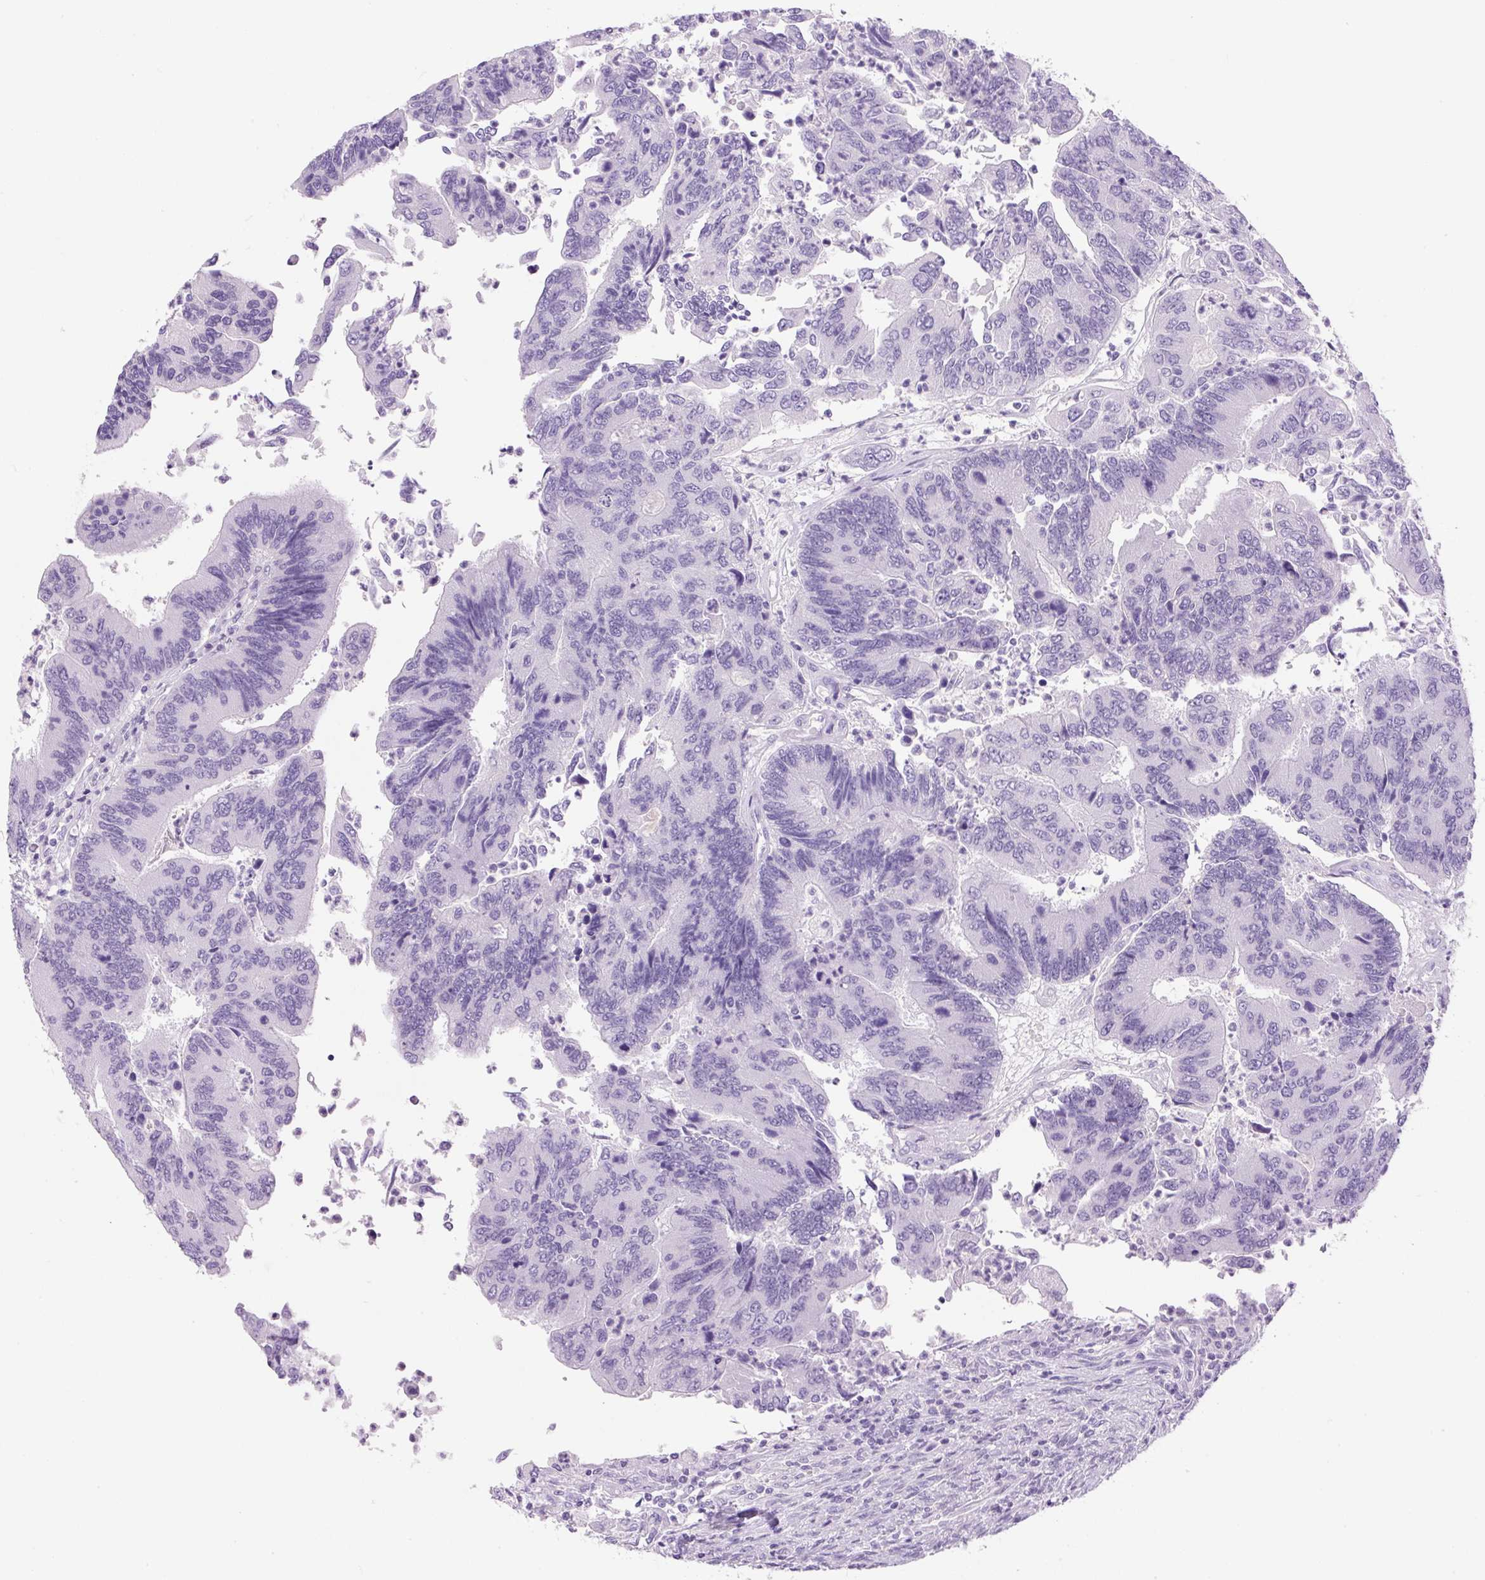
{"staining": {"intensity": "negative", "quantity": "none", "location": "none"}, "tissue": "colorectal cancer", "cell_type": "Tumor cells", "image_type": "cancer", "snomed": [{"axis": "morphology", "description": "Adenocarcinoma, NOS"}, {"axis": "topography", "description": "Colon"}], "caption": "This micrograph is of colorectal adenocarcinoma stained with immunohistochemistry to label a protein in brown with the nuclei are counter-stained blue. There is no staining in tumor cells.", "gene": "PRRT1", "patient": {"sex": "female", "age": 67}}